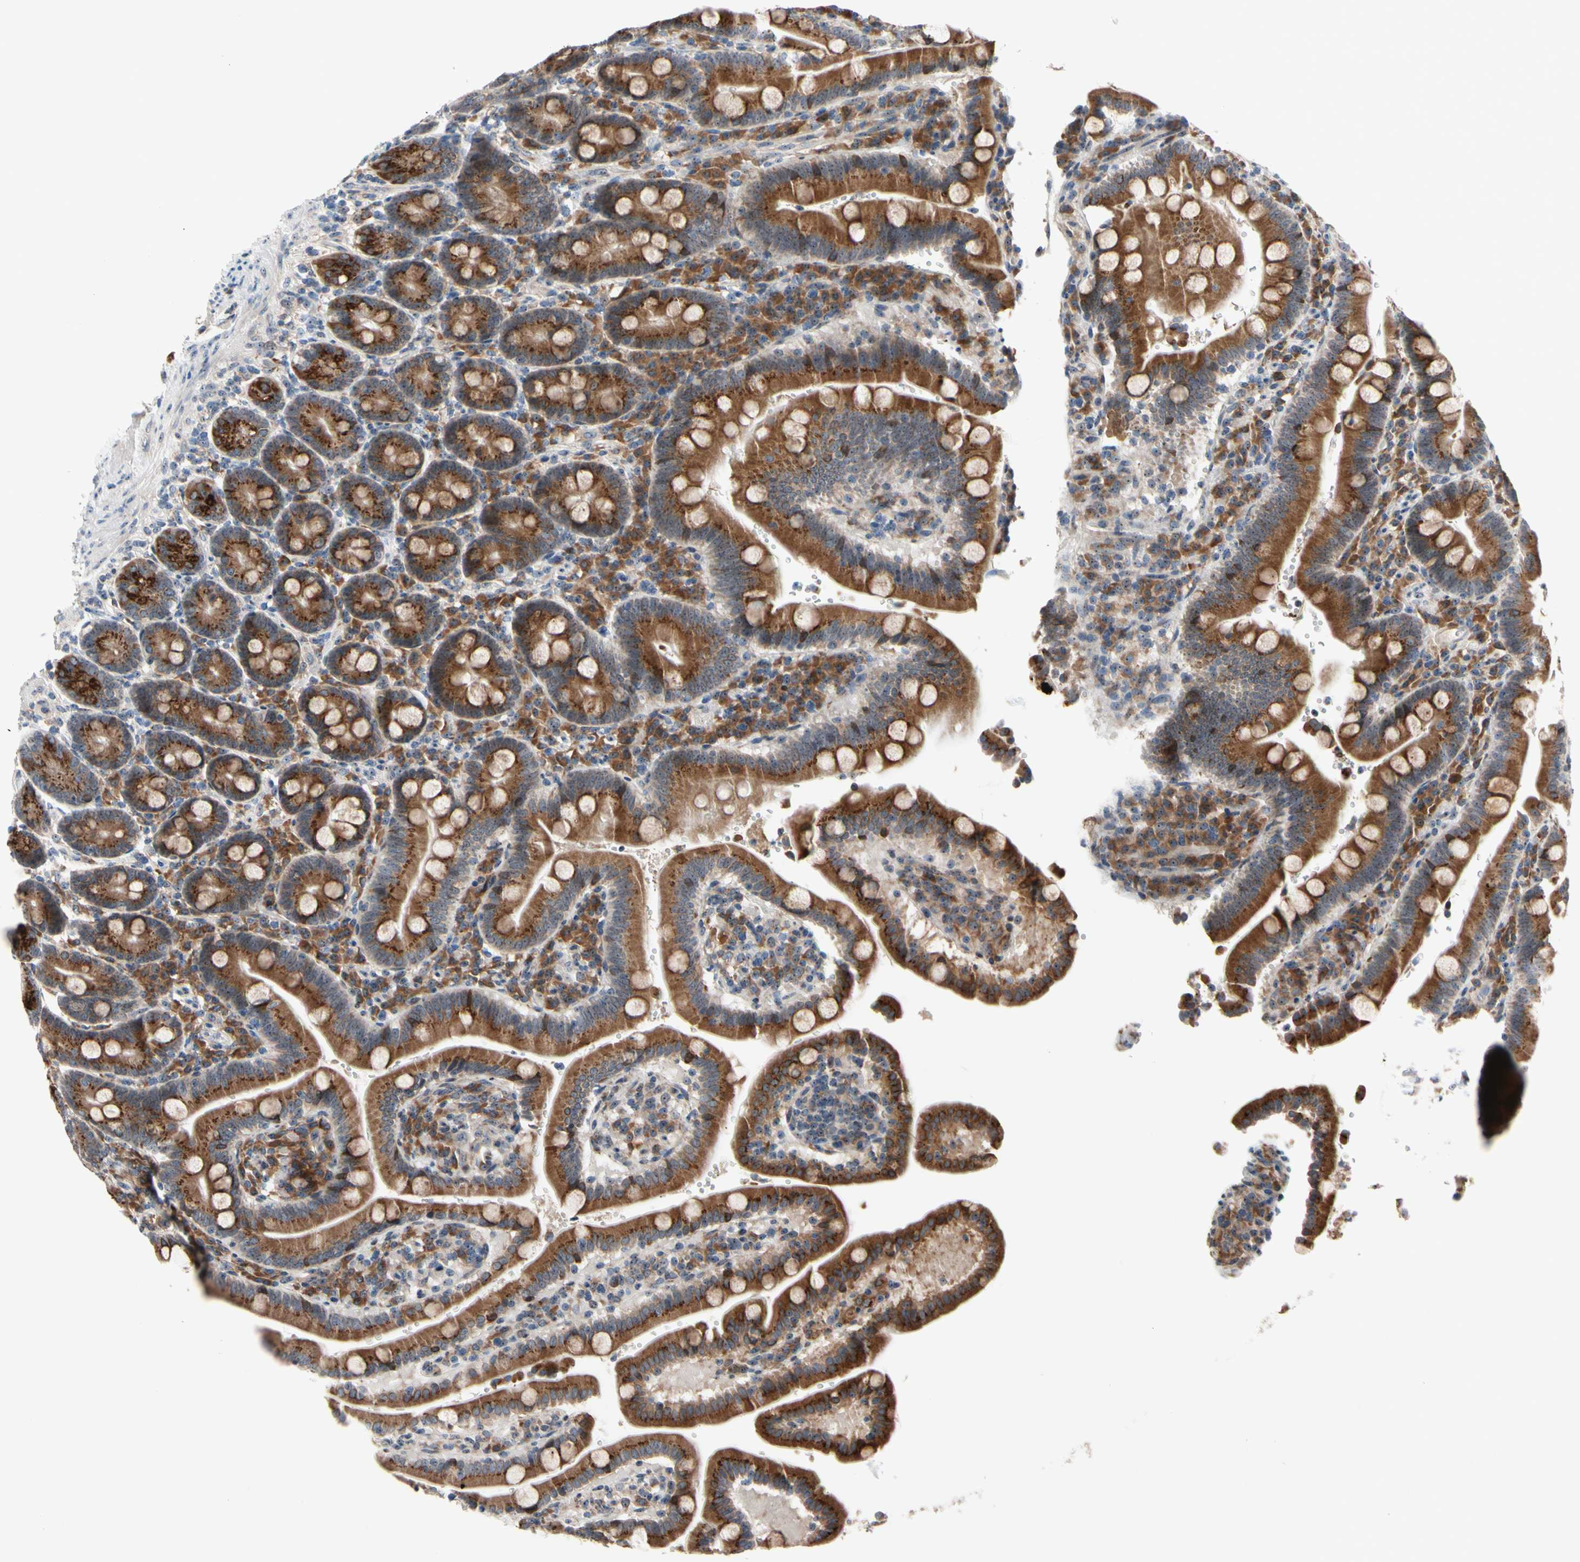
{"staining": {"intensity": "moderate", "quantity": ">75%", "location": "cytoplasmic/membranous"}, "tissue": "duodenum", "cell_type": "Glandular cells", "image_type": "normal", "snomed": [{"axis": "morphology", "description": "Normal tissue, NOS"}, {"axis": "topography", "description": "Small intestine, NOS"}], "caption": "An immunohistochemistry photomicrograph of unremarkable tissue is shown. Protein staining in brown highlights moderate cytoplasmic/membranous positivity in duodenum within glandular cells.", "gene": "TMED7", "patient": {"sex": "female", "age": 71}}